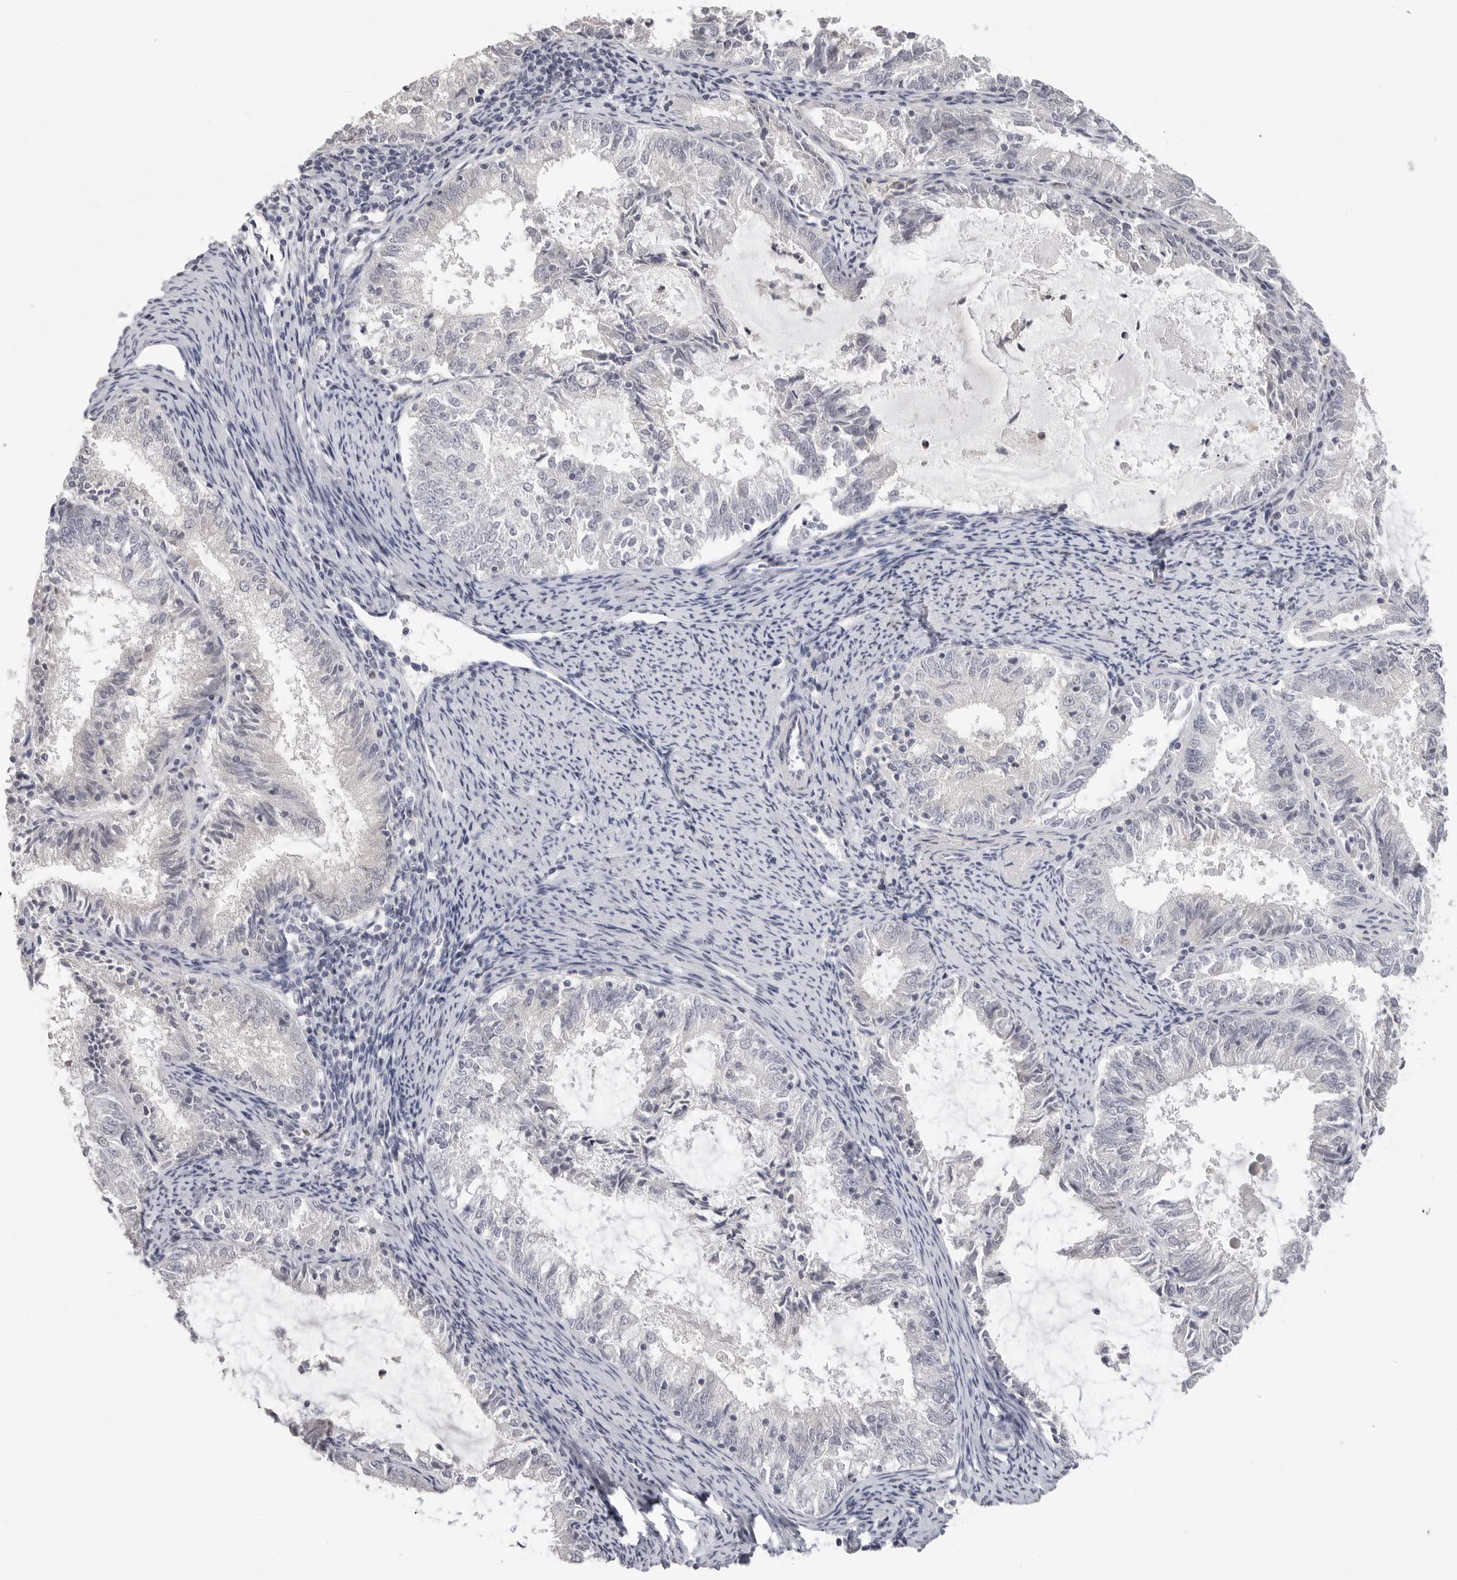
{"staining": {"intensity": "negative", "quantity": "none", "location": "none"}, "tissue": "endometrial cancer", "cell_type": "Tumor cells", "image_type": "cancer", "snomed": [{"axis": "morphology", "description": "Adenocarcinoma, NOS"}, {"axis": "topography", "description": "Endometrium"}], "caption": "Endometrial cancer was stained to show a protein in brown. There is no significant staining in tumor cells.", "gene": "HMGCS2", "patient": {"sex": "female", "age": 57}}